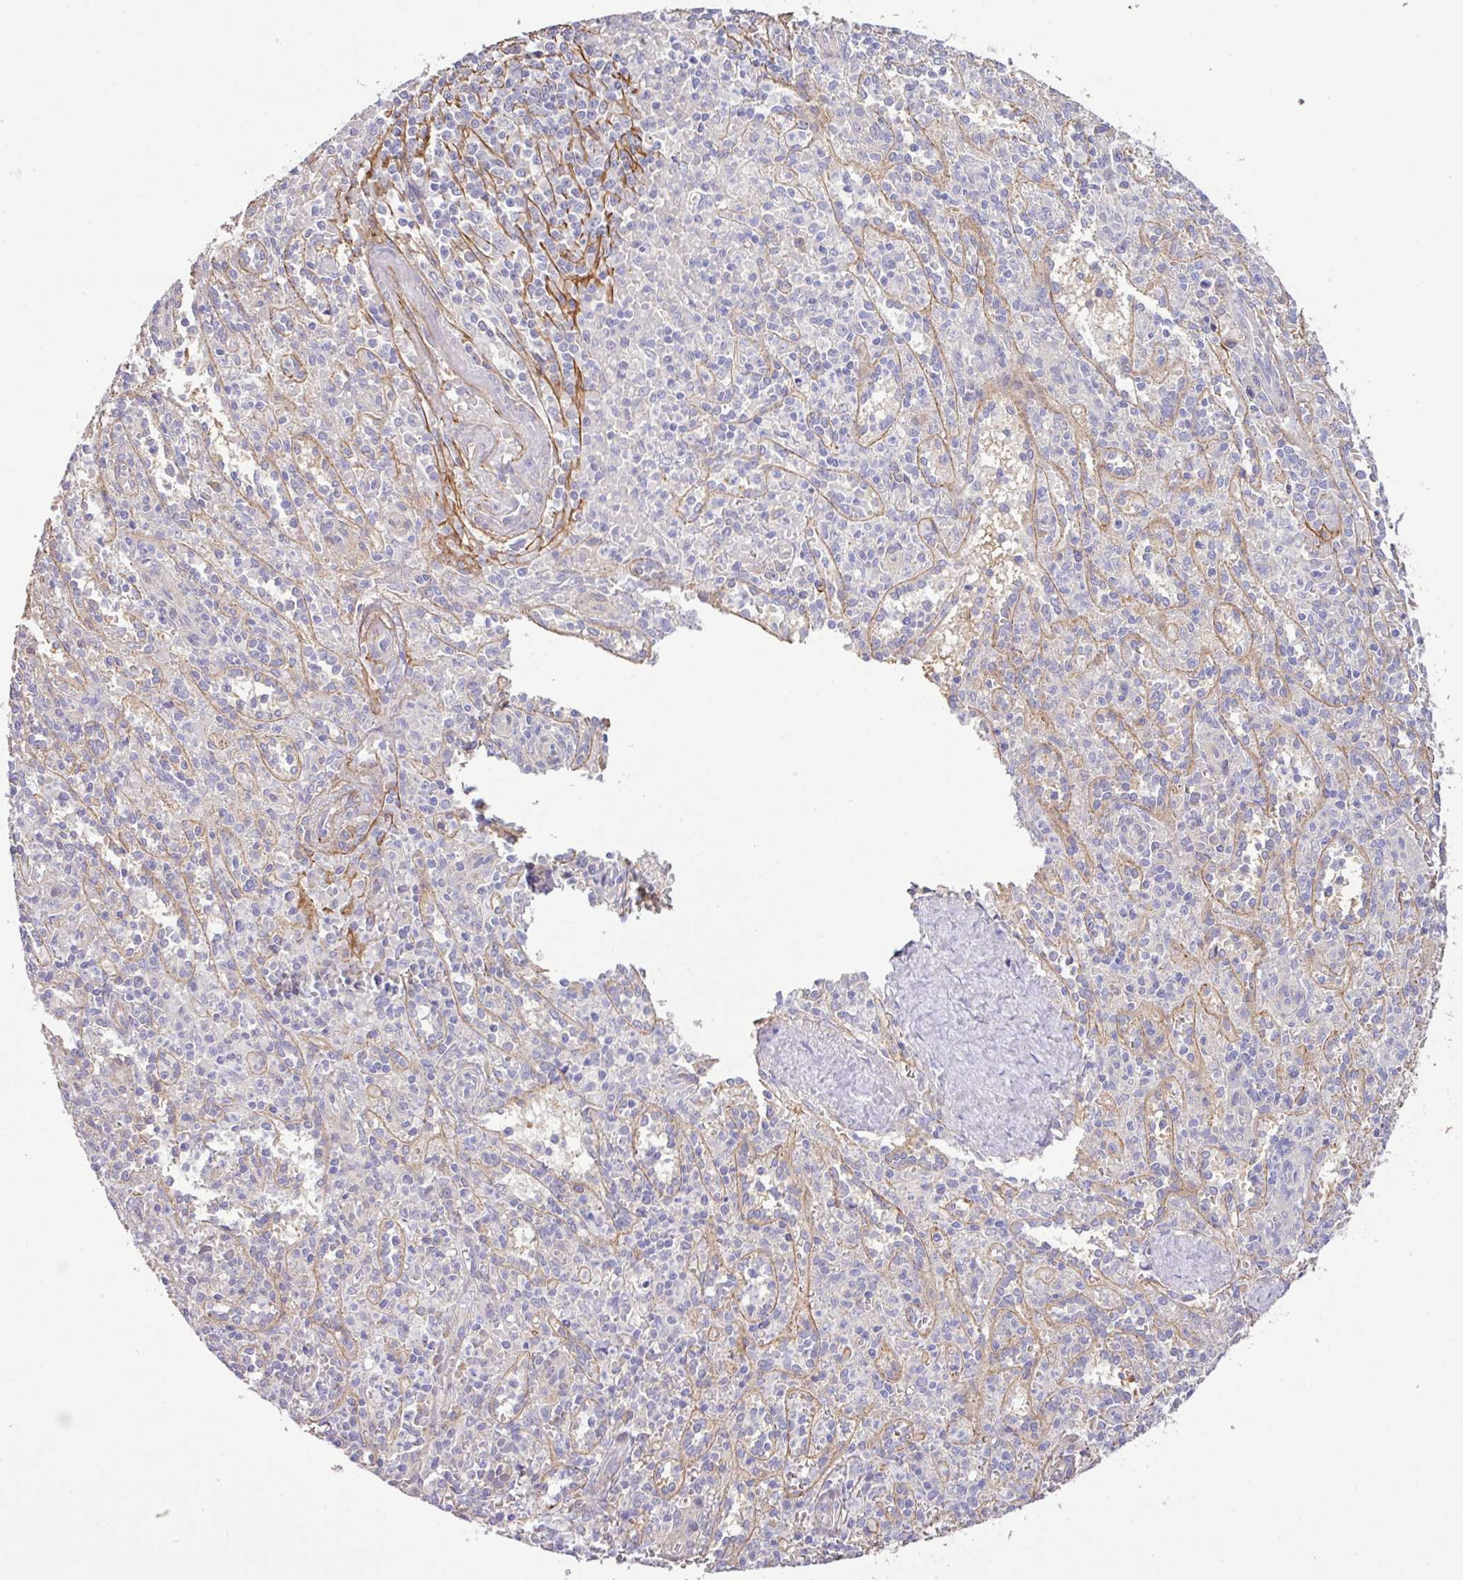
{"staining": {"intensity": "negative", "quantity": "none", "location": "none"}, "tissue": "spleen", "cell_type": "Cells in red pulp", "image_type": "normal", "snomed": [{"axis": "morphology", "description": "Normal tissue, NOS"}, {"axis": "topography", "description": "Spleen"}], "caption": "Immunohistochemistry (IHC) image of benign spleen stained for a protein (brown), which displays no expression in cells in red pulp. (Brightfield microscopy of DAB IHC at high magnification).", "gene": "LRRC53", "patient": {"sex": "female", "age": 70}}